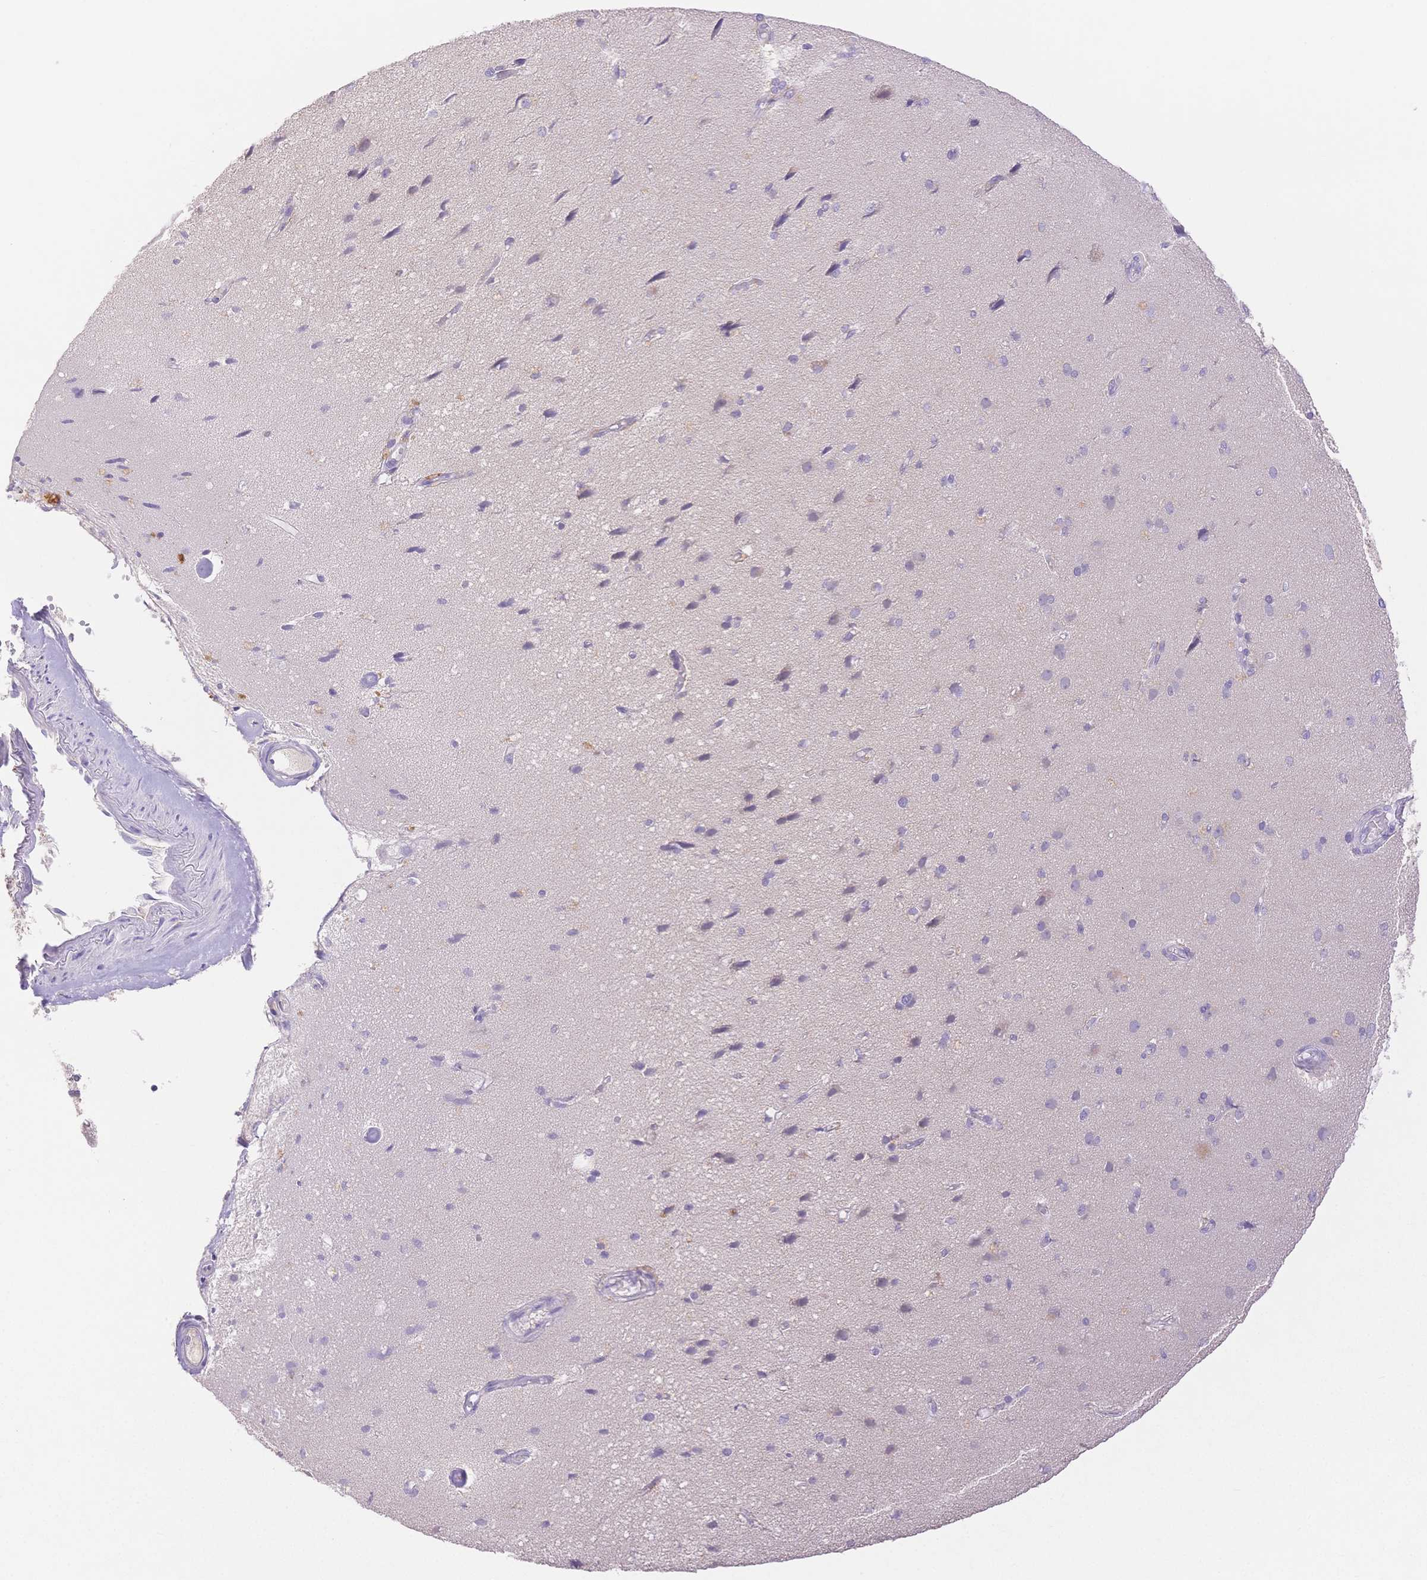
{"staining": {"intensity": "negative", "quantity": "none", "location": "none"}, "tissue": "cerebral cortex", "cell_type": "Endothelial cells", "image_type": "normal", "snomed": [{"axis": "morphology", "description": "Normal tissue, NOS"}, {"axis": "morphology", "description": "Glioma, malignant, High grade"}, {"axis": "topography", "description": "Cerebral cortex"}], "caption": "Immunohistochemistry (IHC) photomicrograph of normal cerebral cortex: cerebral cortex stained with DAB shows no significant protein staining in endothelial cells.", "gene": "WDR54", "patient": {"sex": "male", "age": 71}}